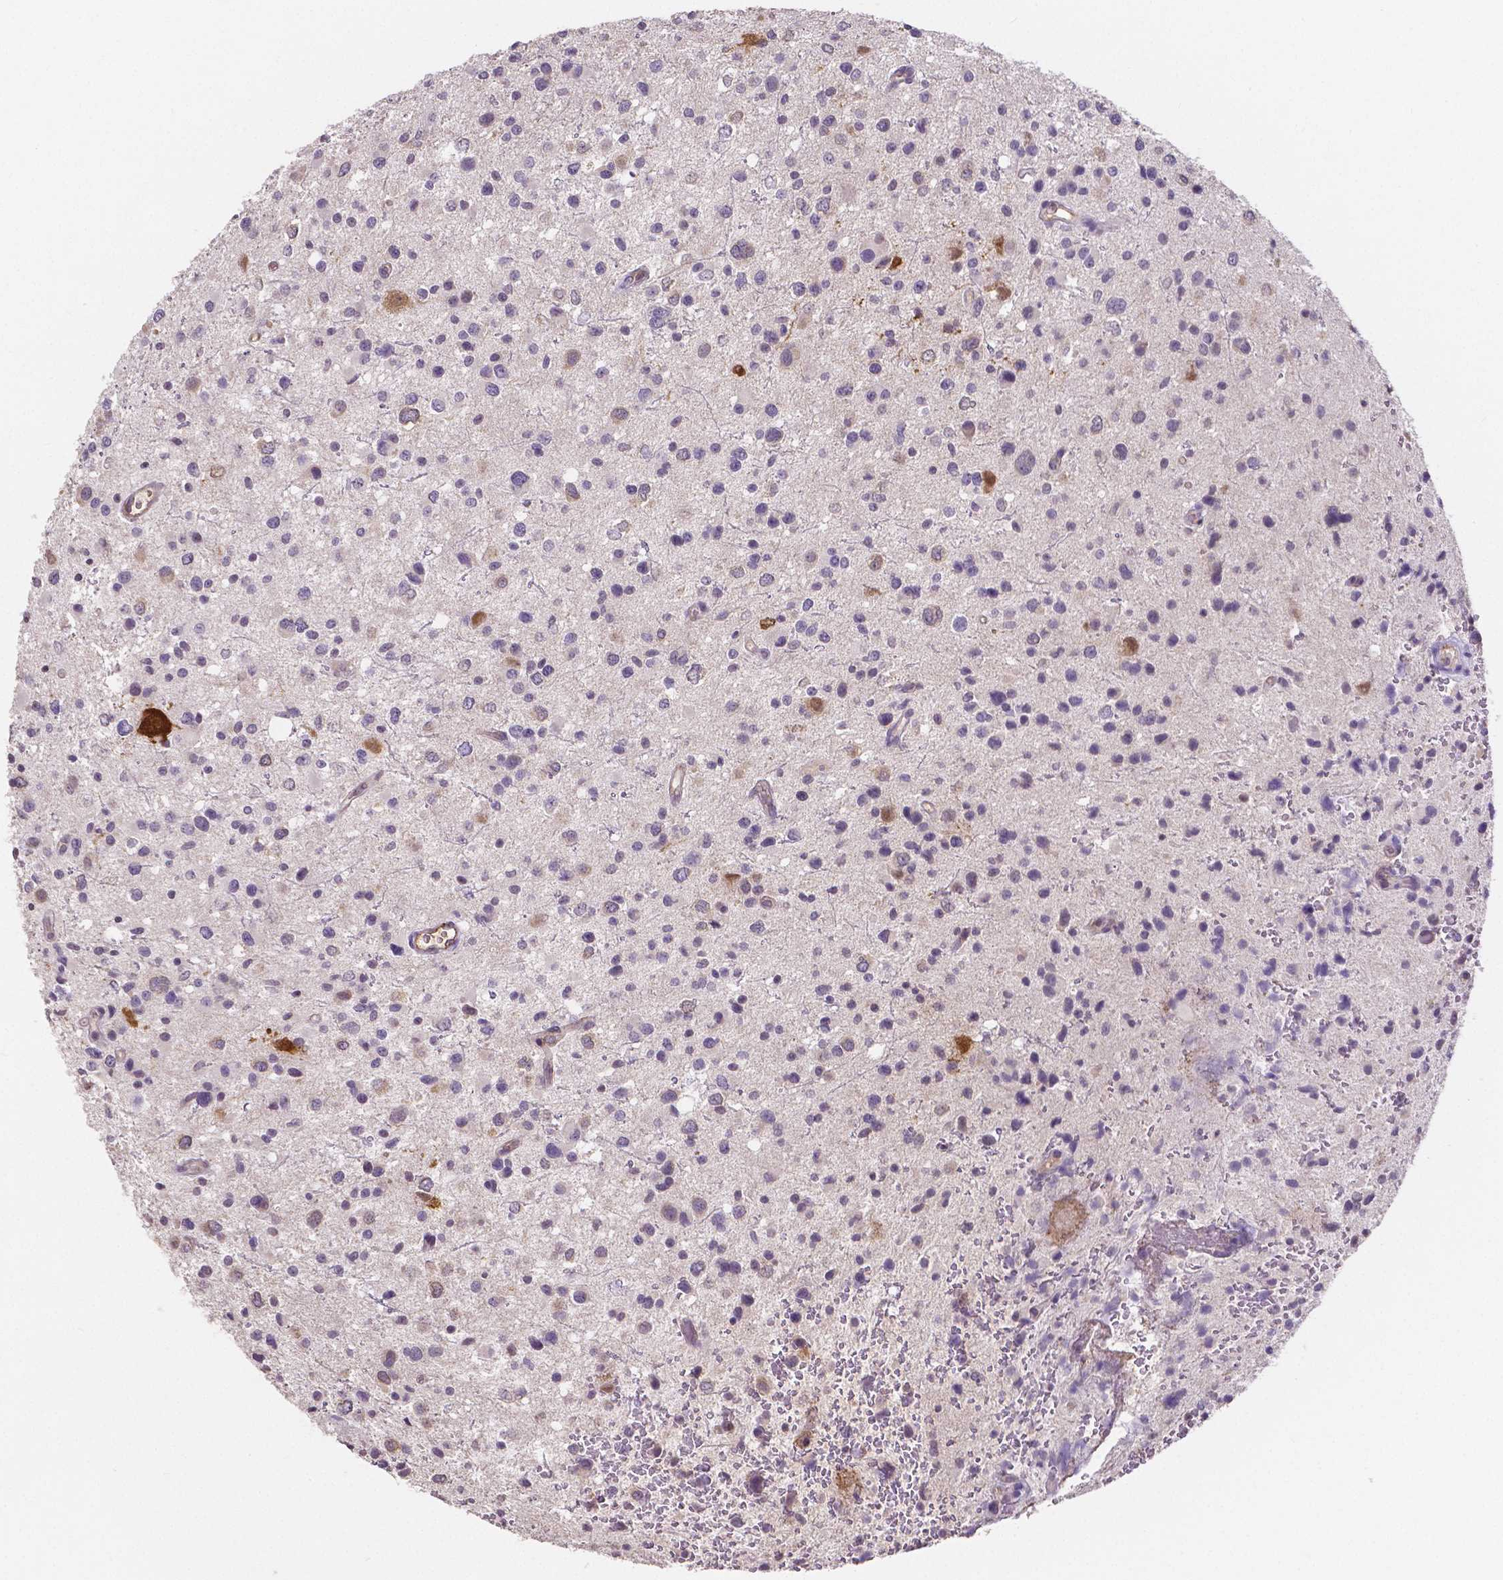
{"staining": {"intensity": "negative", "quantity": "none", "location": "none"}, "tissue": "glioma", "cell_type": "Tumor cells", "image_type": "cancer", "snomed": [{"axis": "morphology", "description": "Glioma, malignant, Low grade"}, {"axis": "topography", "description": "Brain"}], "caption": "Tumor cells show no significant protein expression in low-grade glioma (malignant). (Stains: DAB (3,3'-diaminobenzidine) immunohistochemistry with hematoxylin counter stain, Microscopy: brightfield microscopy at high magnification).", "gene": "ELAVL2", "patient": {"sex": "male", "age": 43}}